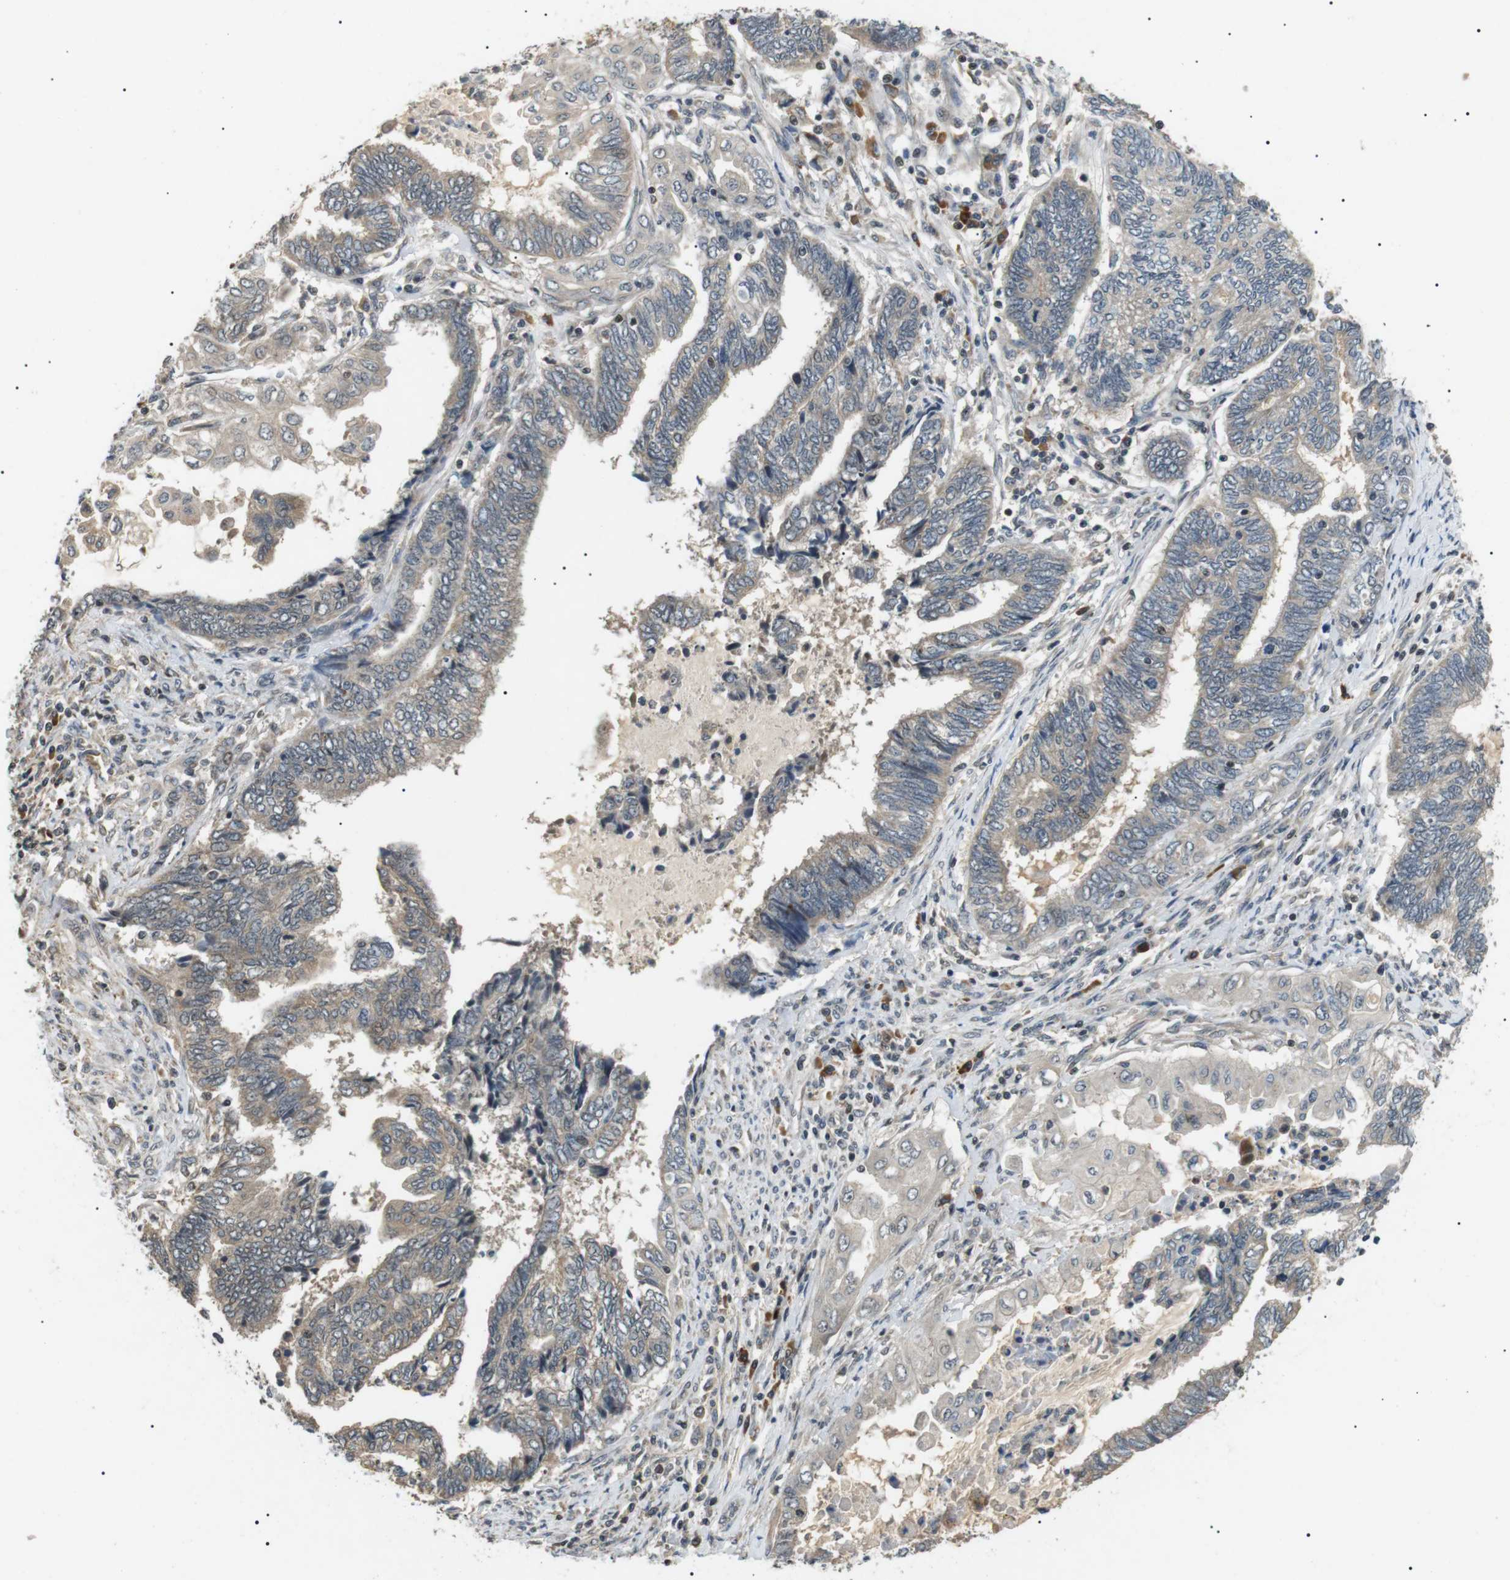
{"staining": {"intensity": "weak", "quantity": ">75%", "location": "cytoplasmic/membranous"}, "tissue": "endometrial cancer", "cell_type": "Tumor cells", "image_type": "cancer", "snomed": [{"axis": "morphology", "description": "Adenocarcinoma, NOS"}, {"axis": "topography", "description": "Uterus"}, {"axis": "topography", "description": "Endometrium"}], "caption": "Immunohistochemistry (IHC) staining of endometrial adenocarcinoma, which displays low levels of weak cytoplasmic/membranous positivity in about >75% of tumor cells indicating weak cytoplasmic/membranous protein positivity. The staining was performed using DAB (3,3'-diaminobenzidine) (brown) for protein detection and nuclei were counterstained in hematoxylin (blue).", "gene": "HSPA13", "patient": {"sex": "female", "age": 70}}